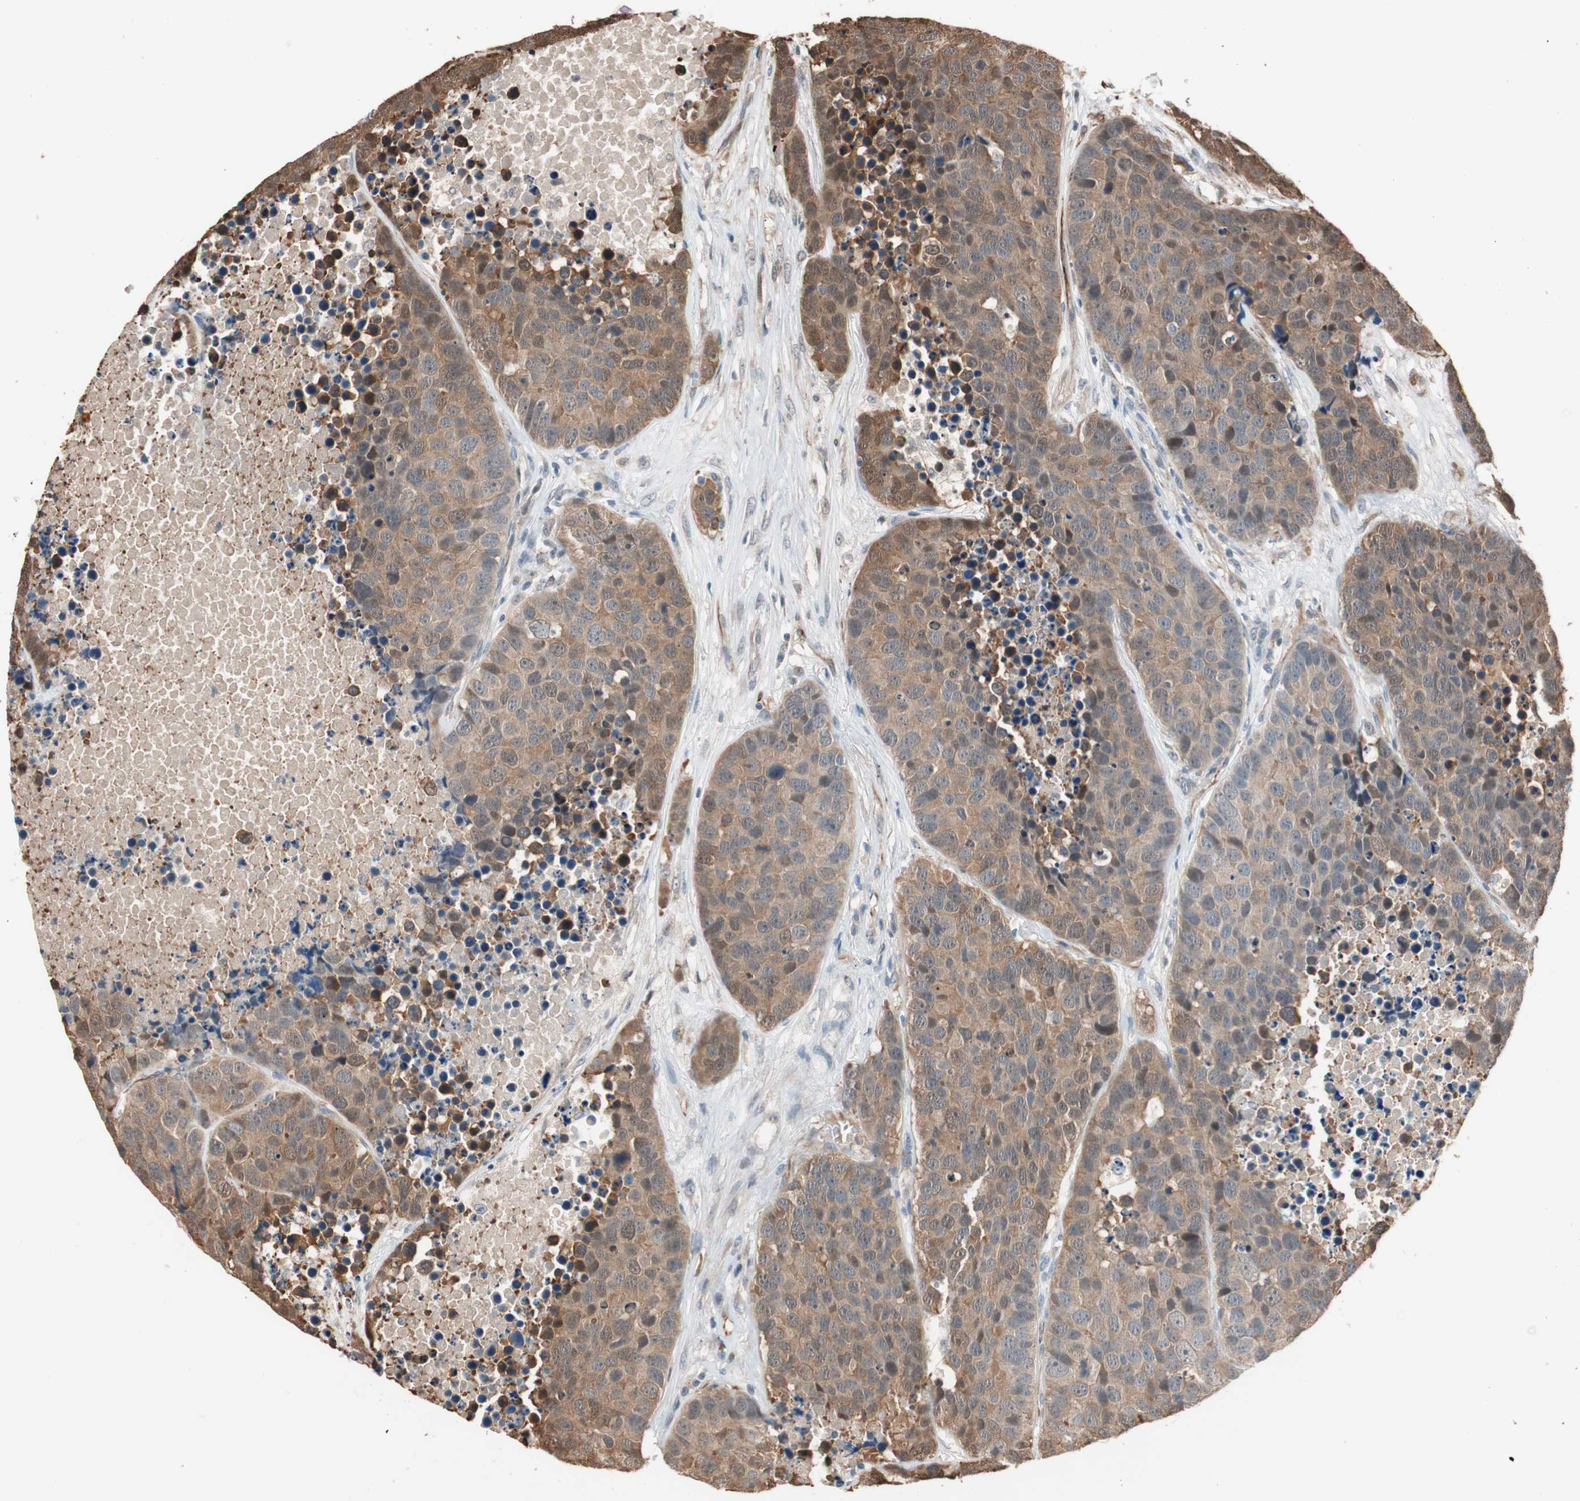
{"staining": {"intensity": "moderate", "quantity": ">75%", "location": "cytoplasmic/membranous"}, "tissue": "carcinoid", "cell_type": "Tumor cells", "image_type": "cancer", "snomed": [{"axis": "morphology", "description": "Carcinoid, malignant, NOS"}, {"axis": "topography", "description": "Lung"}], "caption": "Protein staining of malignant carcinoid tissue reveals moderate cytoplasmic/membranous staining in approximately >75% of tumor cells.", "gene": "PIK3R3", "patient": {"sex": "male", "age": 60}}